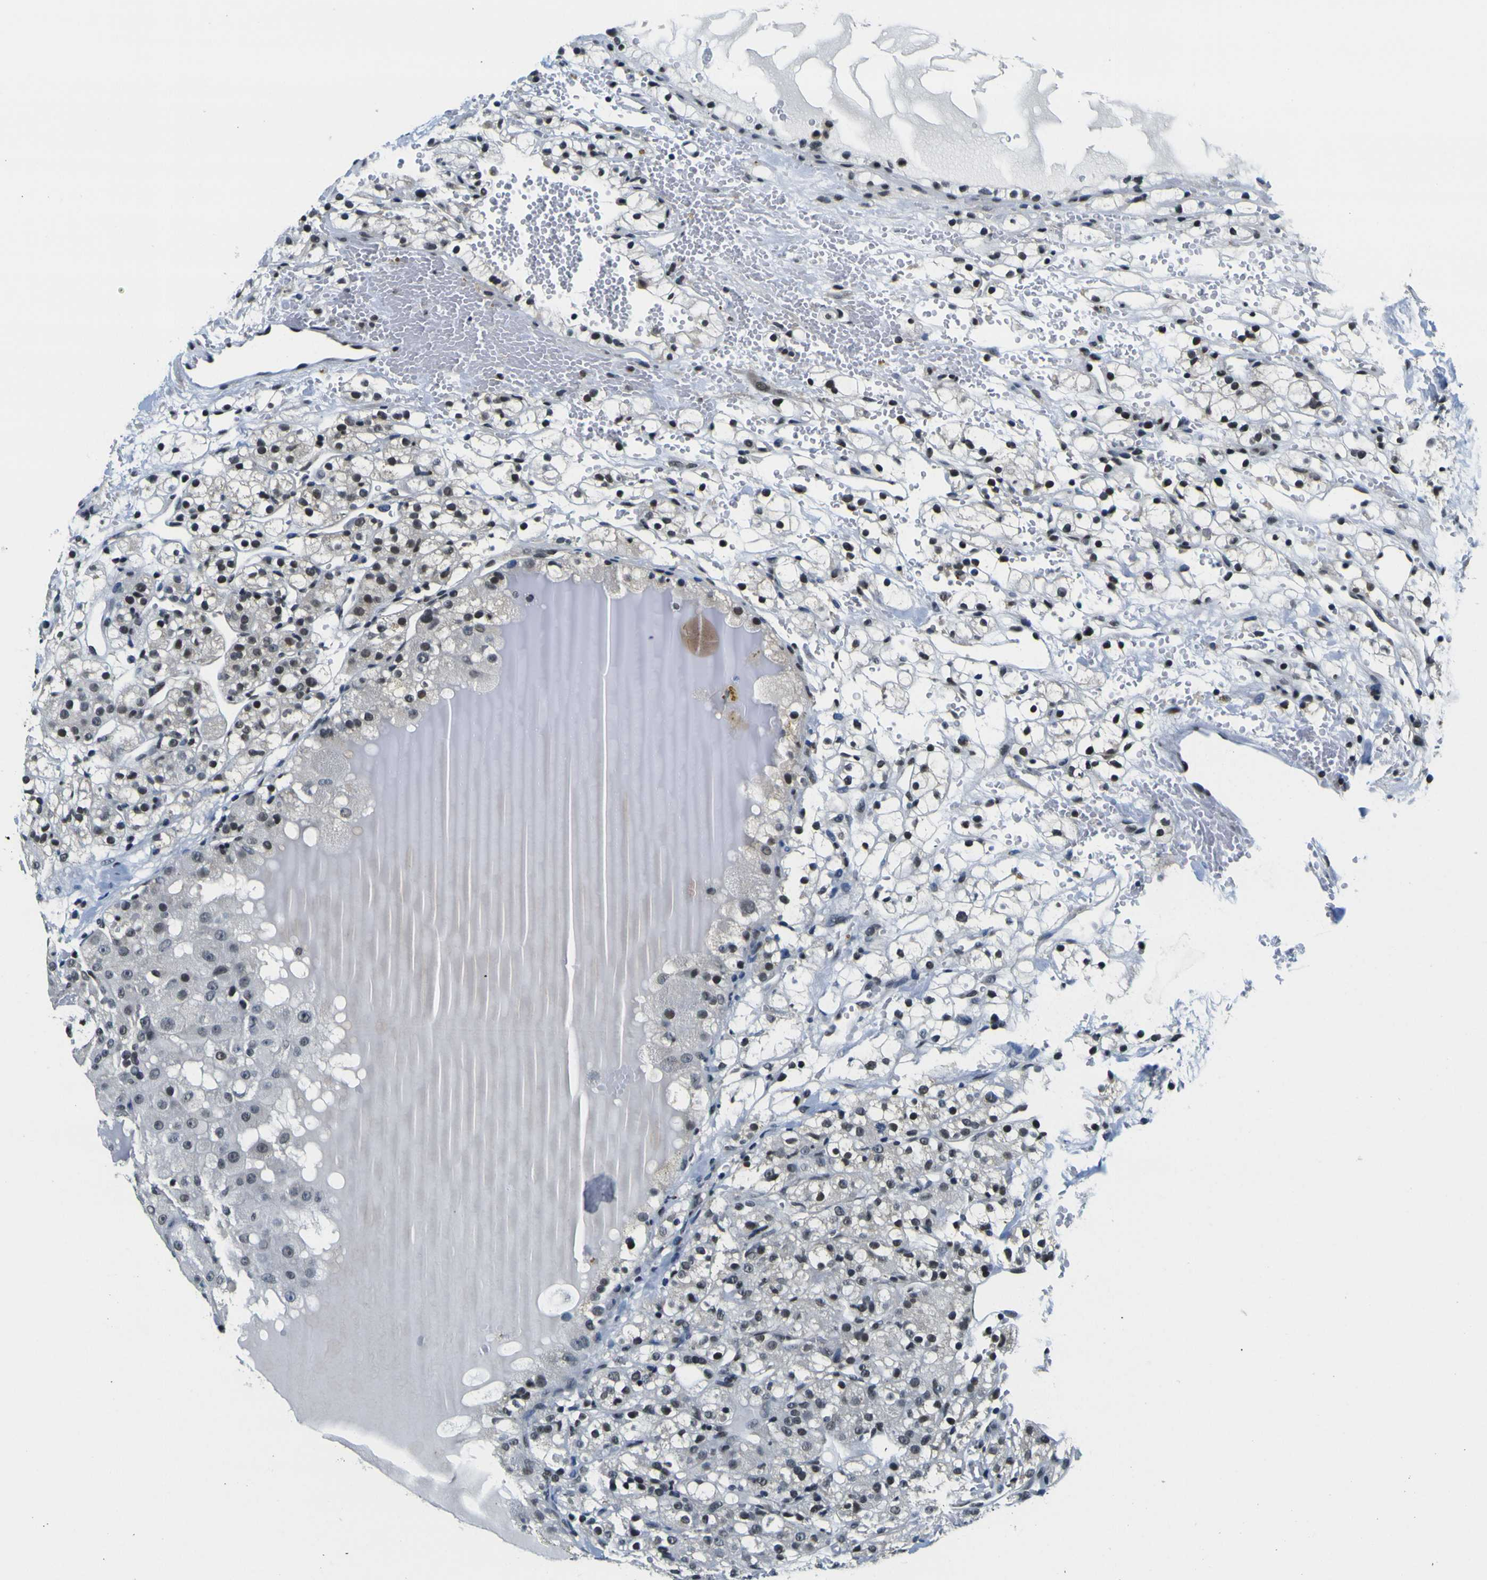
{"staining": {"intensity": "strong", "quantity": ">75%", "location": "nuclear"}, "tissue": "renal cancer", "cell_type": "Tumor cells", "image_type": "cancer", "snomed": [{"axis": "morphology", "description": "Adenocarcinoma, NOS"}, {"axis": "topography", "description": "Kidney"}], "caption": "Approximately >75% of tumor cells in human adenocarcinoma (renal) demonstrate strong nuclear protein expression as visualized by brown immunohistochemical staining.", "gene": "SP1", "patient": {"sex": "male", "age": 61}}